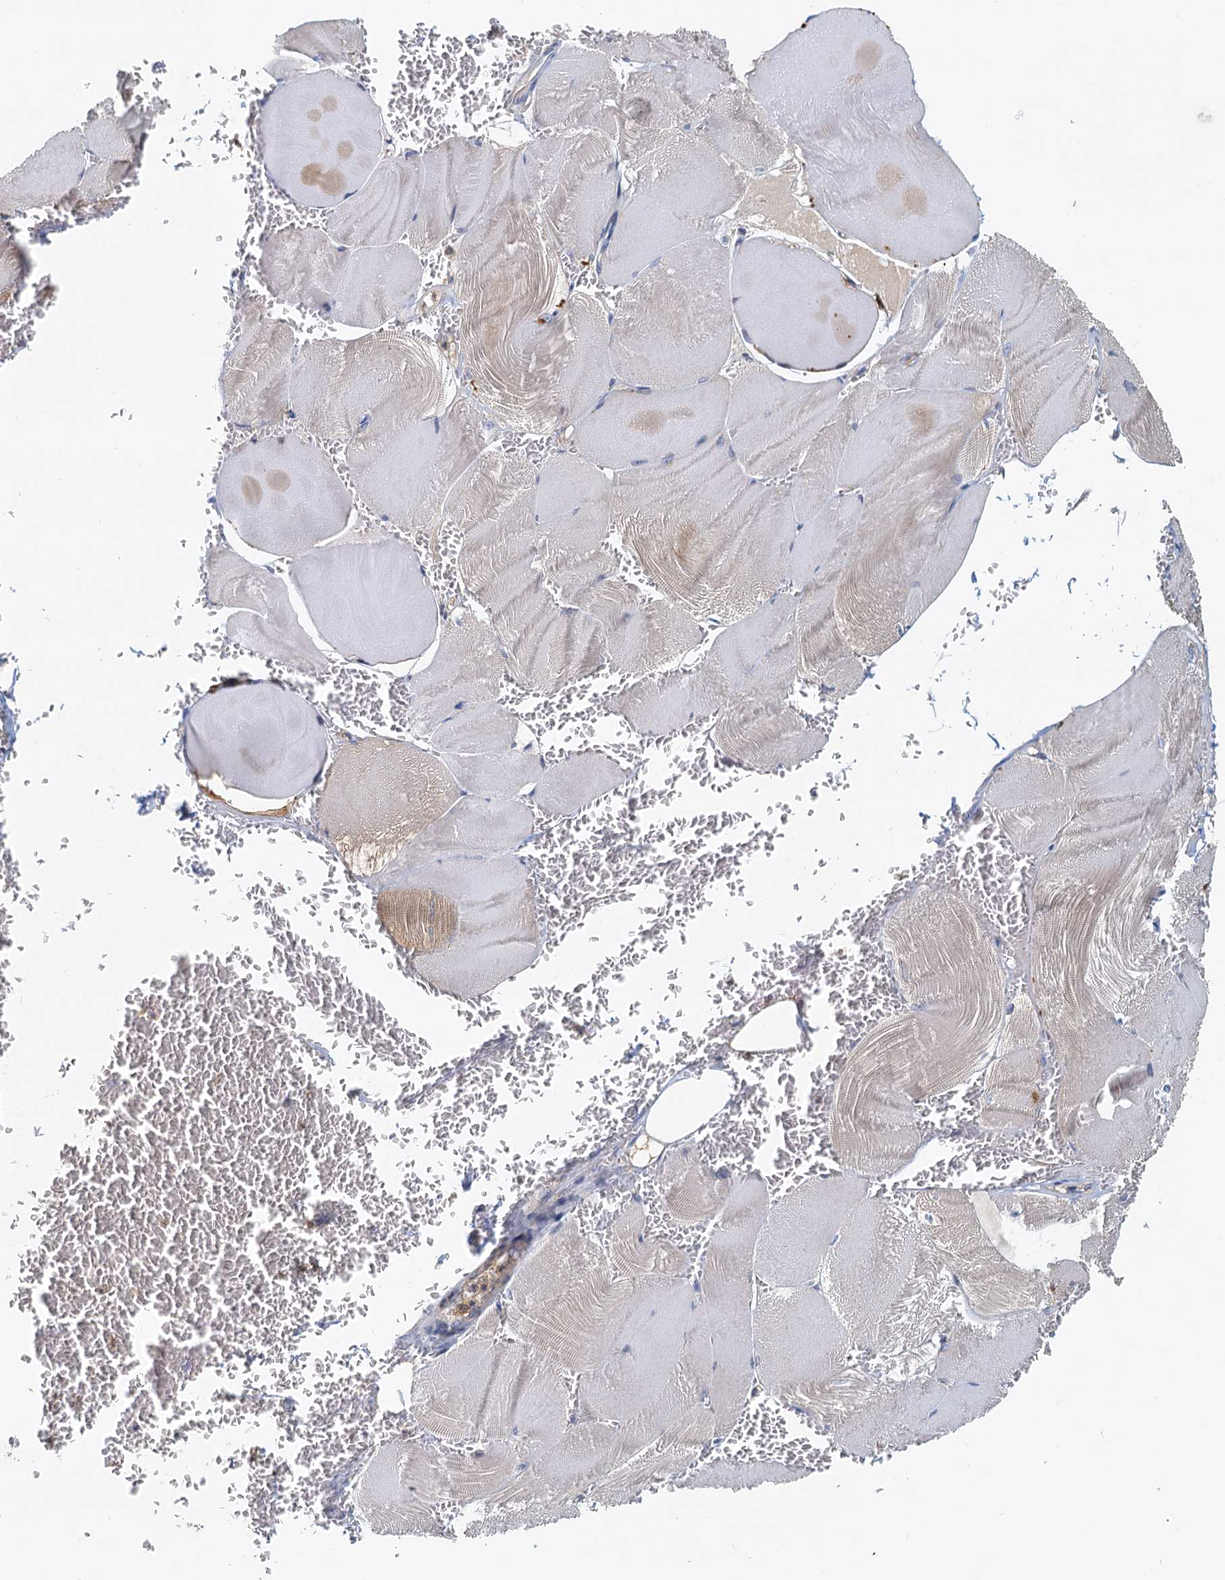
{"staining": {"intensity": "weak", "quantity": "<25%", "location": "cytoplasmic/membranous"}, "tissue": "skeletal muscle", "cell_type": "Myocytes", "image_type": "normal", "snomed": [{"axis": "morphology", "description": "Normal tissue, NOS"}, {"axis": "morphology", "description": "Basal cell carcinoma"}, {"axis": "topography", "description": "Skeletal muscle"}], "caption": "Skeletal muscle was stained to show a protein in brown. There is no significant positivity in myocytes. The staining was performed using DAB (3,3'-diaminobenzidine) to visualize the protein expression in brown, while the nuclei were stained in blue with hematoxylin (Magnification: 20x).", "gene": "TOLLIP", "patient": {"sex": "female", "age": 64}}